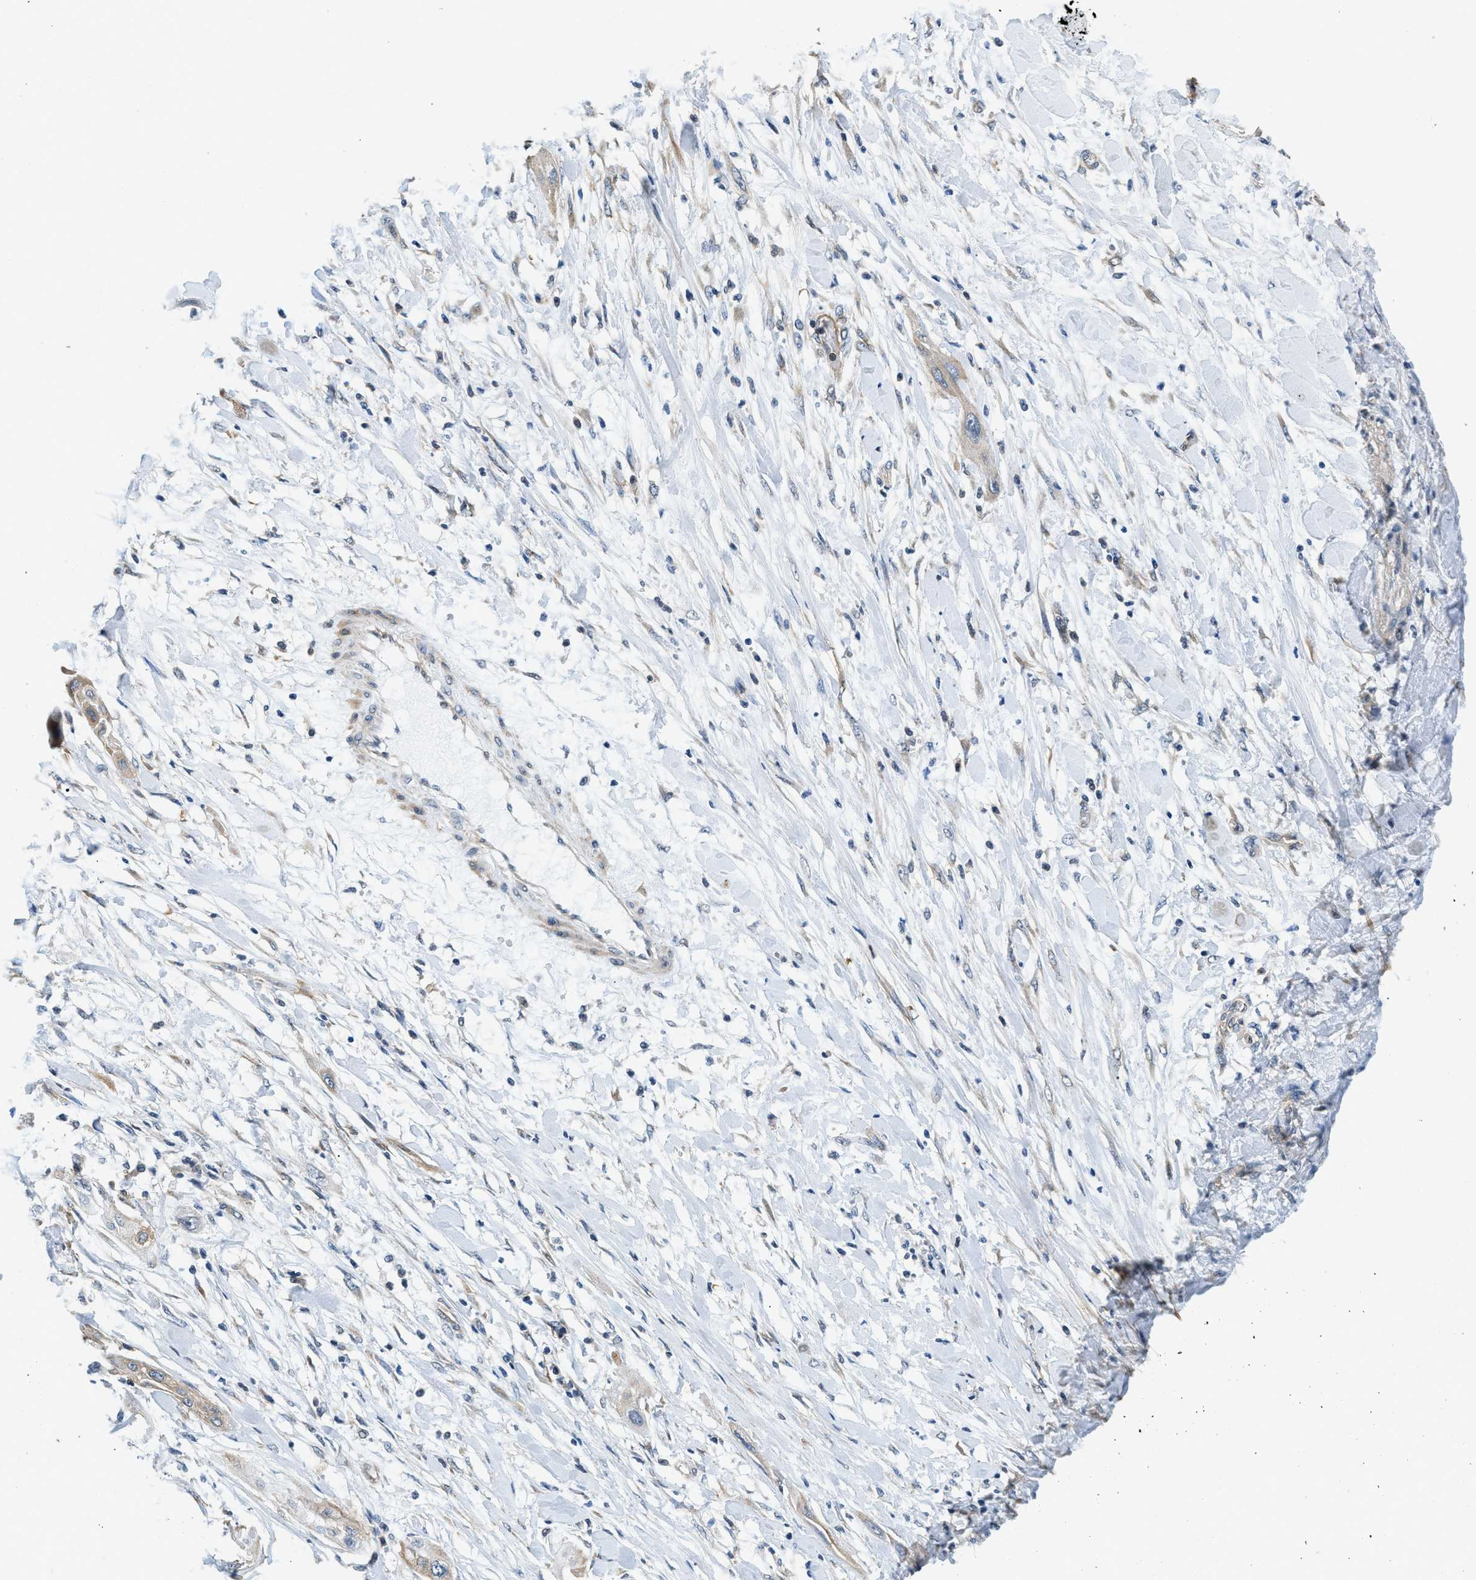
{"staining": {"intensity": "weak", "quantity": ">75%", "location": "cytoplasmic/membranous"}, "tissue": "lung cancer", "cell_type": "Tumor cells", "image_type": "cancer", "snomed": [{"axis": "morphology", "description": "Squamous cell carcinoma, NOS"}, {"axis": "topography", "description": "Lung"}], "caption": "Immunohistochemical staining of human lung squamous cell carcinoma exhibits low levels of weak cytoplasmic/membranous positivity in approximately >75% of tumor cells.", "gene": "SSH2", "patient": {"sex": "female", "age": 47}}